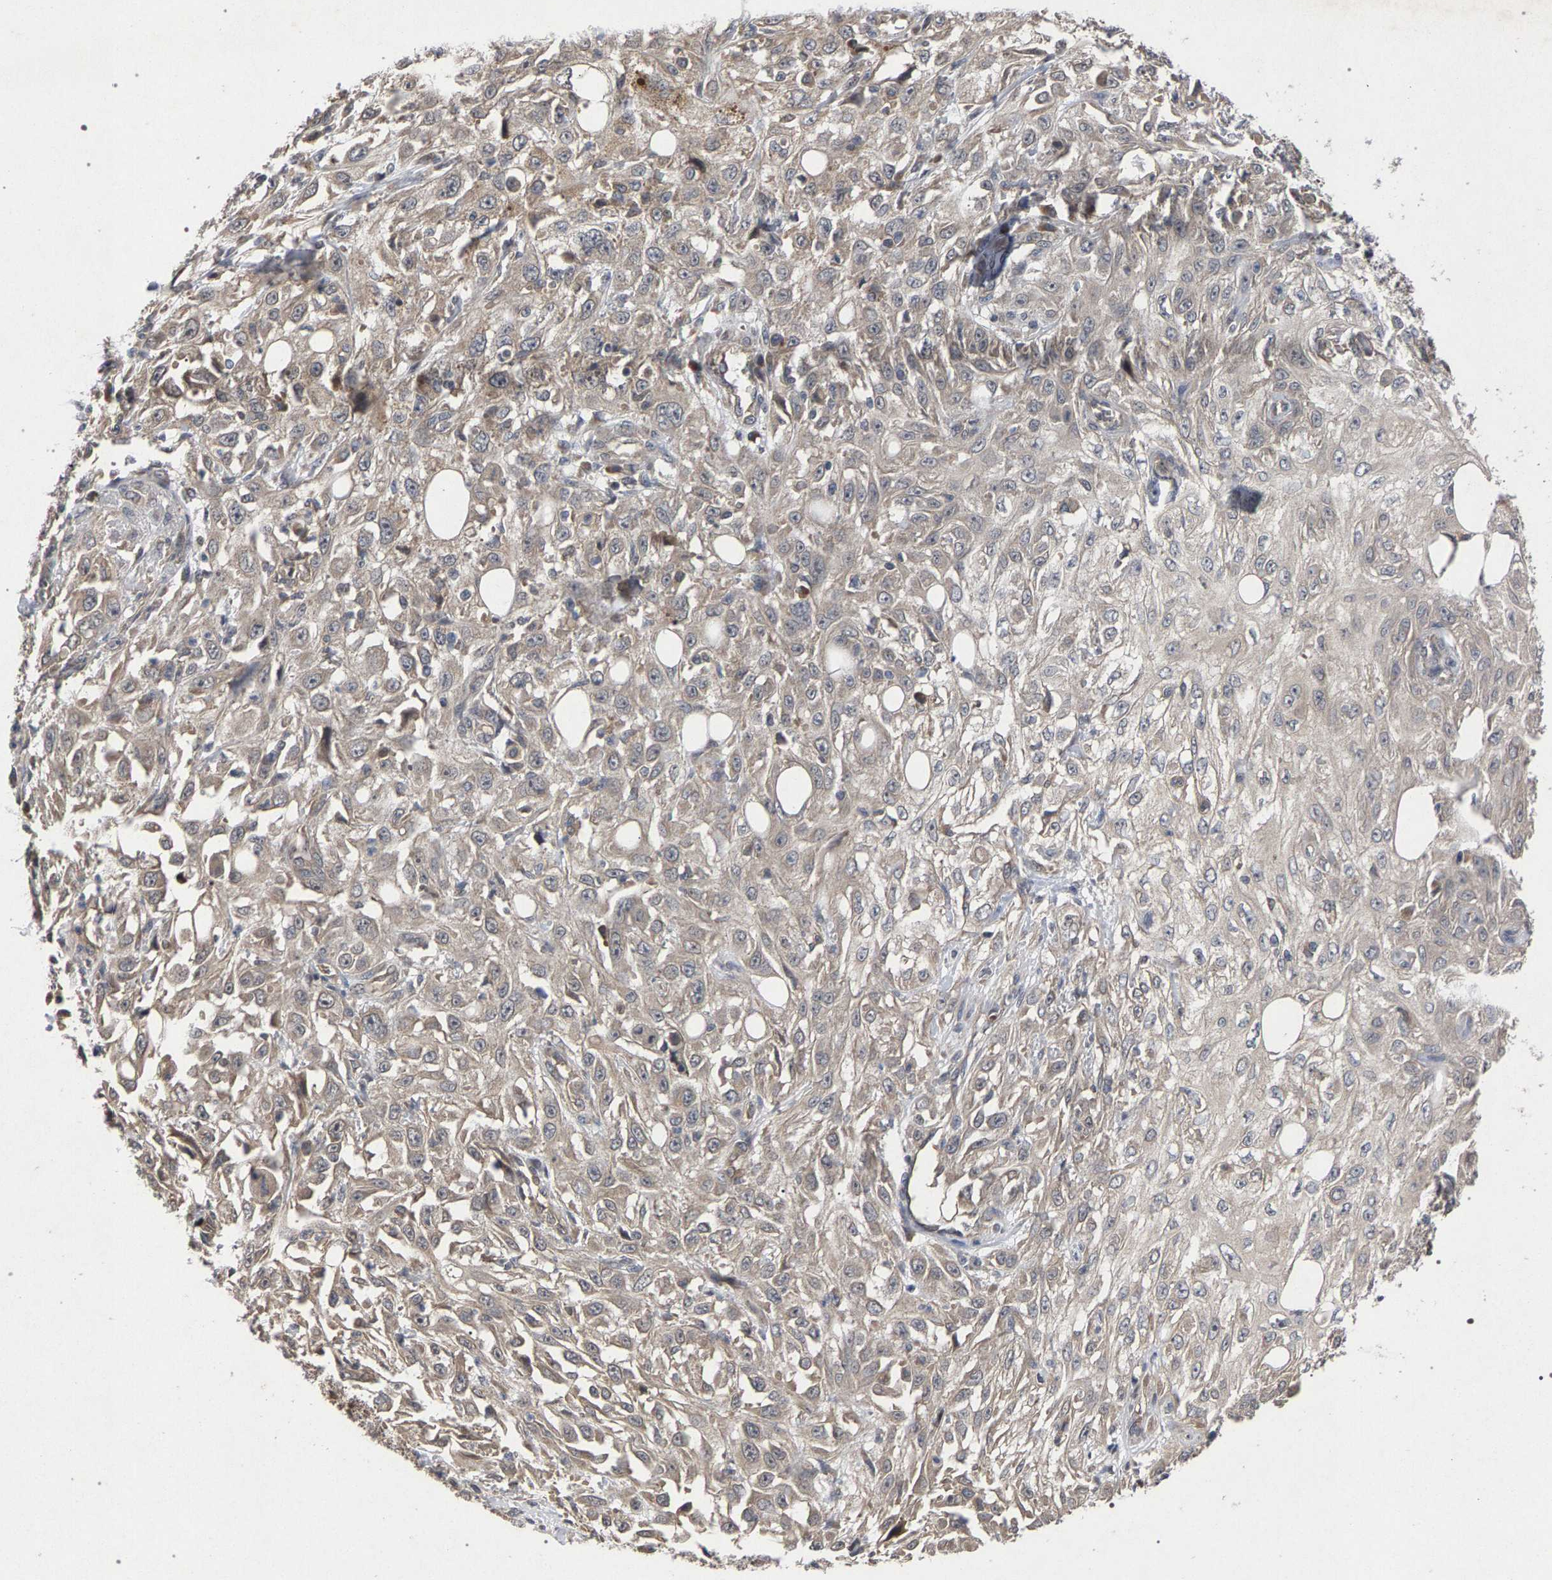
{"staining": {"intensity": "weak", "quantity": "<25%", "location": "cytoplasmic/membranous"}, "tissue": "skin cancer", "cell_type": "Tumor cells", "image_type": "cancer", "snomed": [{"axis": "morphology", "description": "Squamous cell carcinoma, NOS"}, {"axis": "topography", "description": "Skin"}], "caption": "Tumor cells show no significant protein positivity in skin cancer.", "gene": "SLC4A4", "patient": {"sex": "male", "age": 75}}